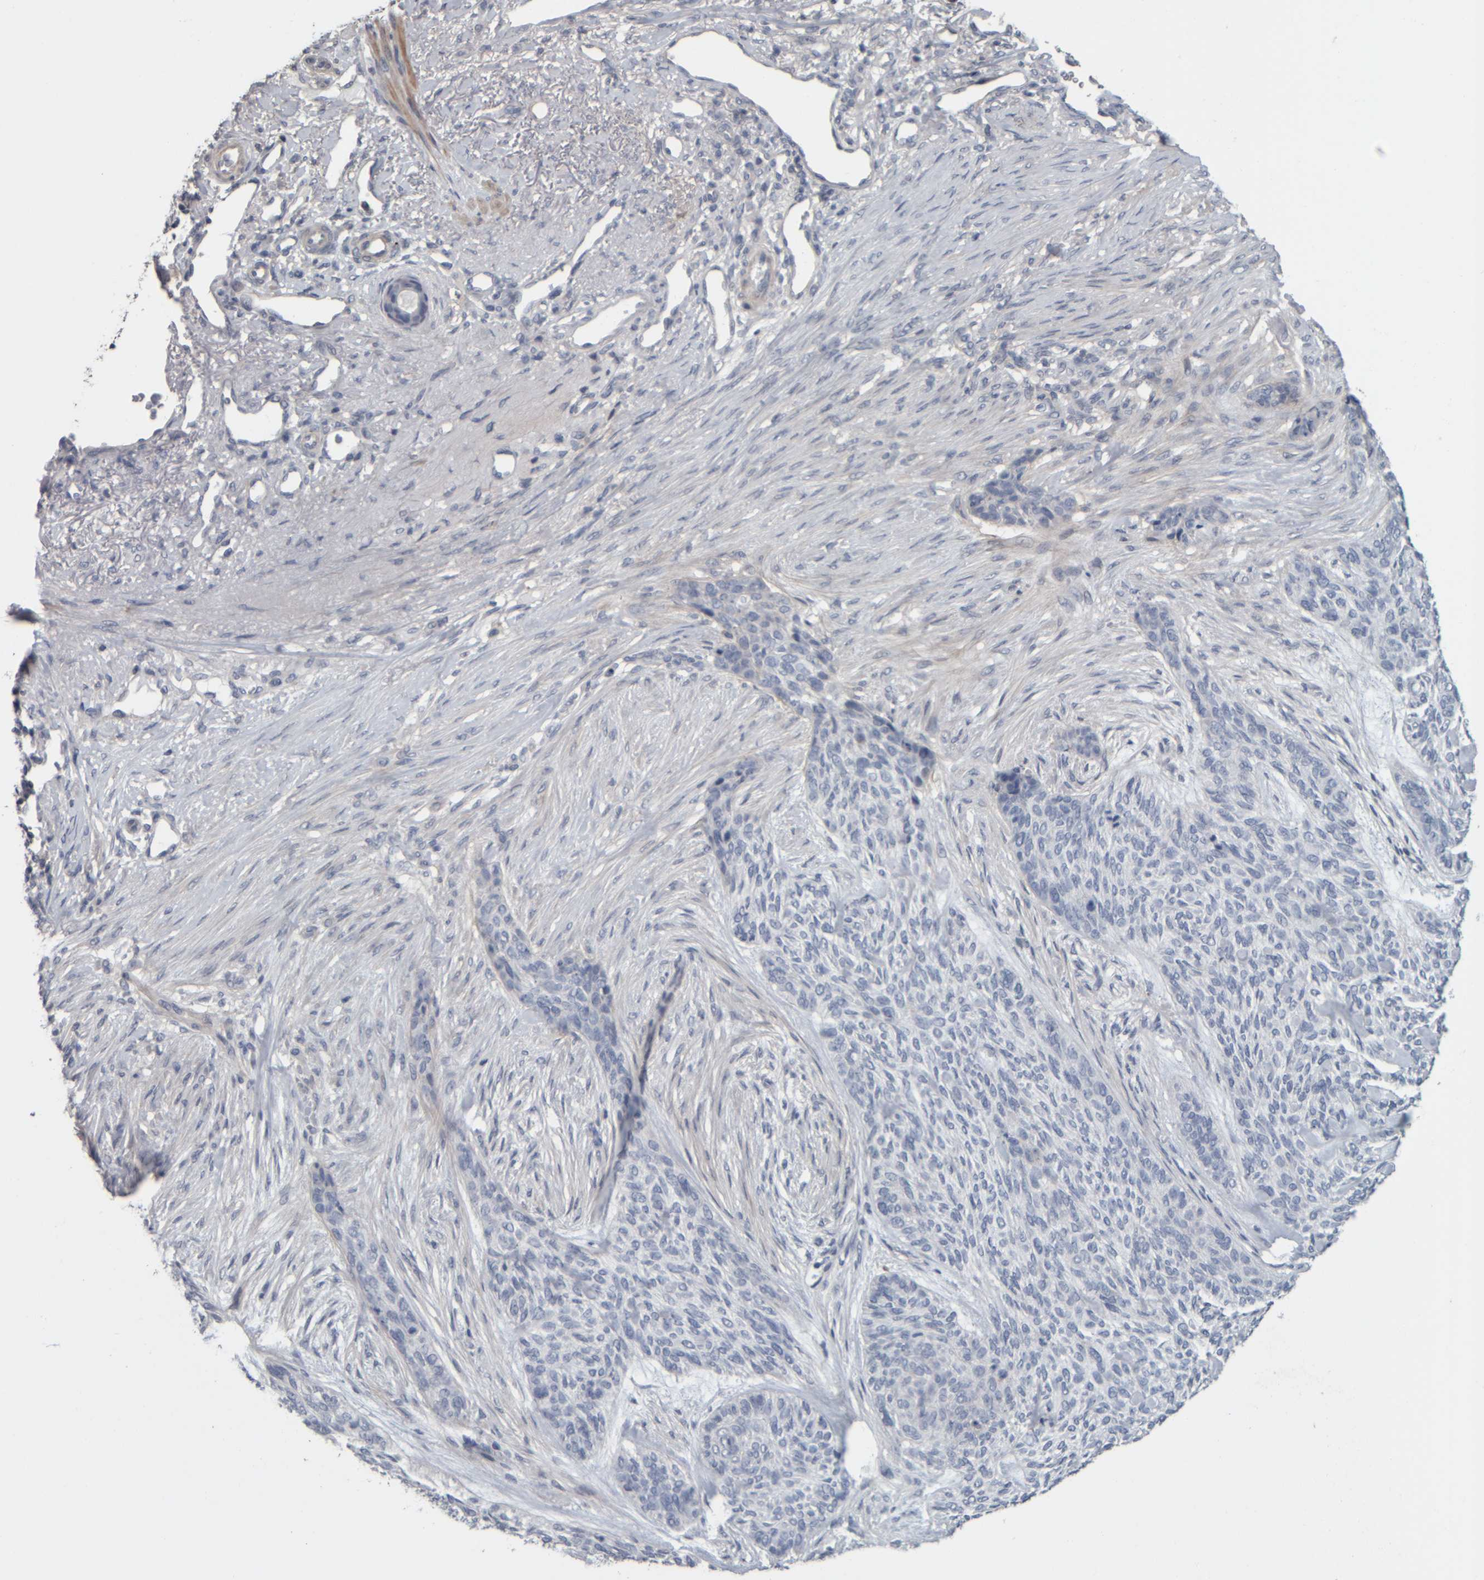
{"staining": {"intensity": "negative", "quantity": "none", "location": "none"}, "tissue": "skin cancer", "cell_type": "Tumor cells", "image_type": "cancer", "snomed": [{"axis": "morphology", "description": "Basal cell carcinoma"}, {"axis": "topography", "description": "Skin"}], "caption": "Immunohistochemical staining of human skin basal cell carcinoma shows no significant staining in tumor cells. (DAB immunohistochemistry, high magnification).", "gene": "CAVIN4", "patient": {"sex": "male", "age": 55}}